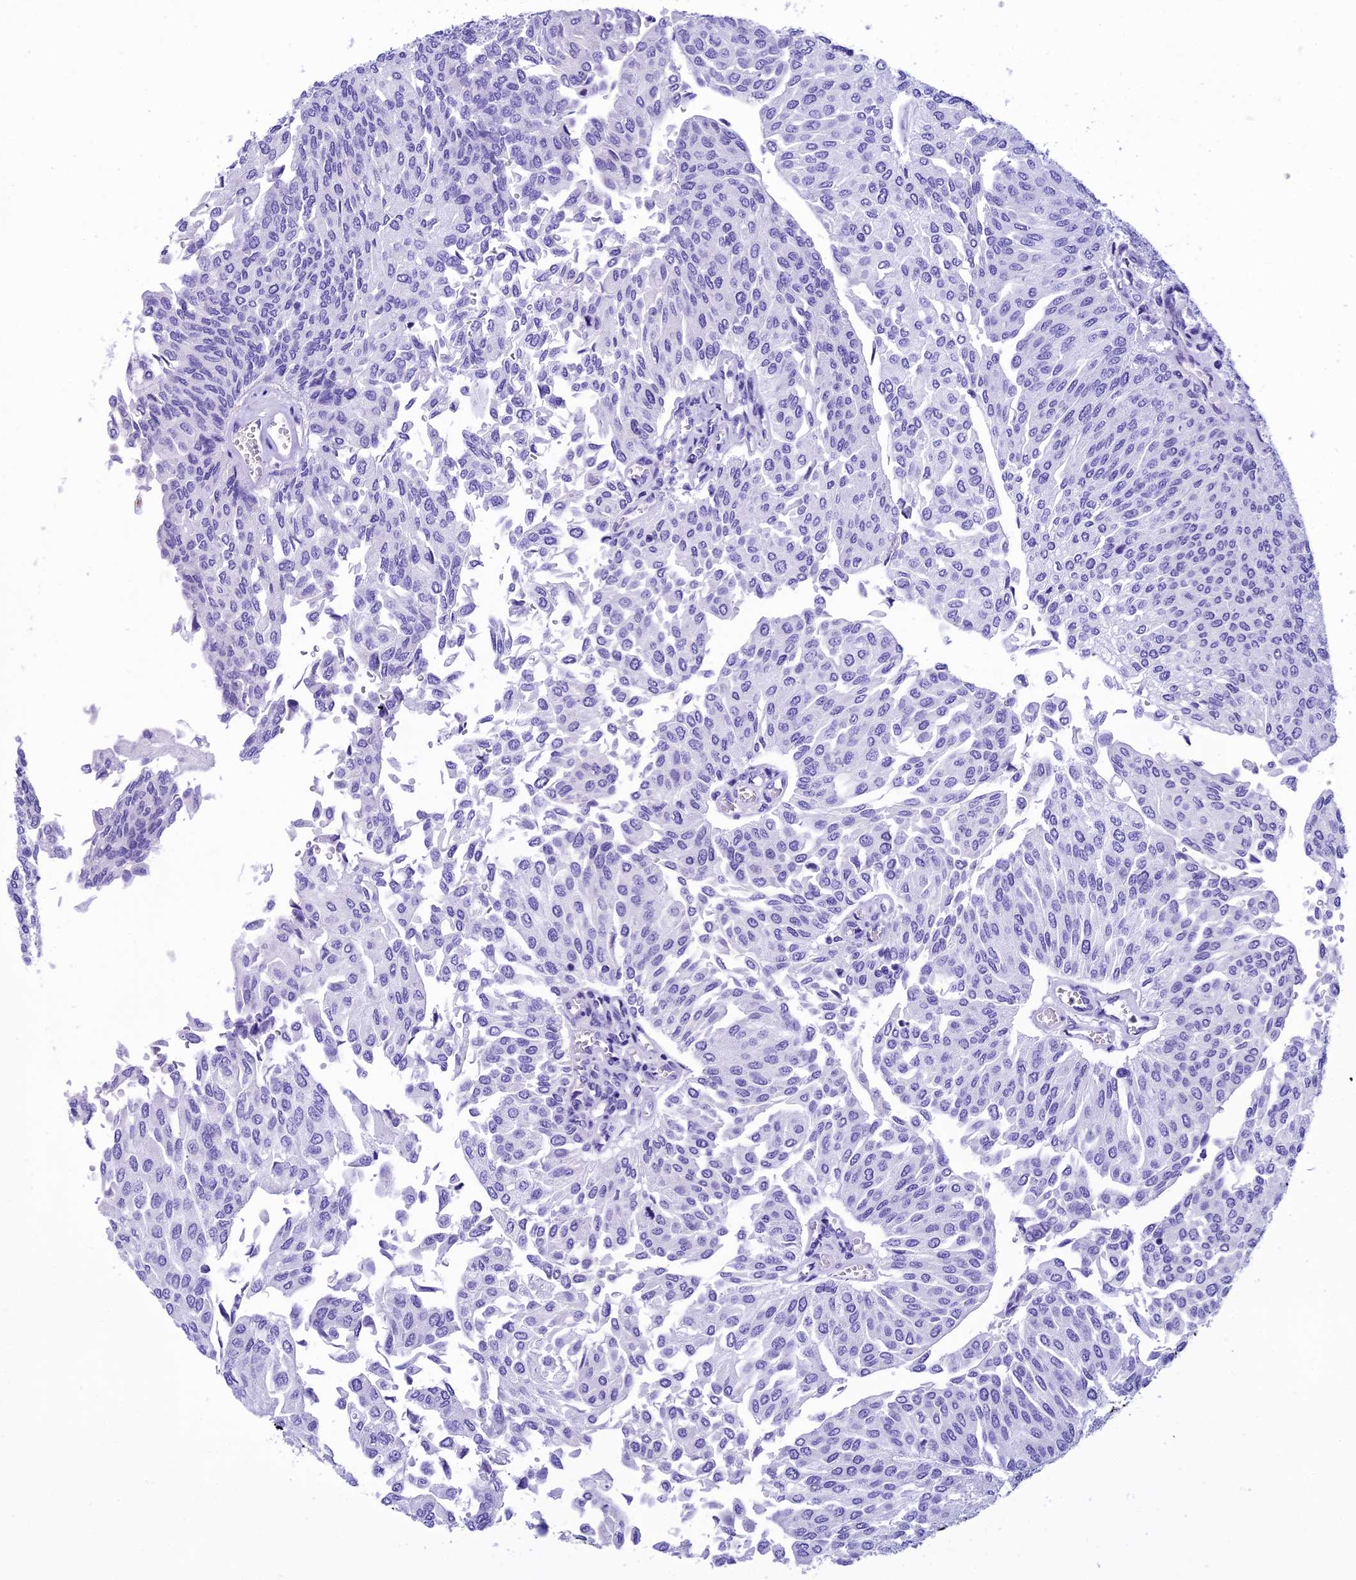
{"staining": {"intensity": "negative", "quantity": "none", "location": "none"}, "tissue": "urothelial cancer", "cell_type": "Tumor cells", "image_type": "cancer", "snomed": [{"axis": "morphology", "description": "Urothelial carcinoma, High grade"}, {"axis": "topography", "description": "Urinary bladder"}], "caption": "A photomicrograph of human urothelial carcinoma (high-grade) is negative for staining in tumor cells.", "gene": "KCTD14", "patient": {"sex": "female", "age": 79}}